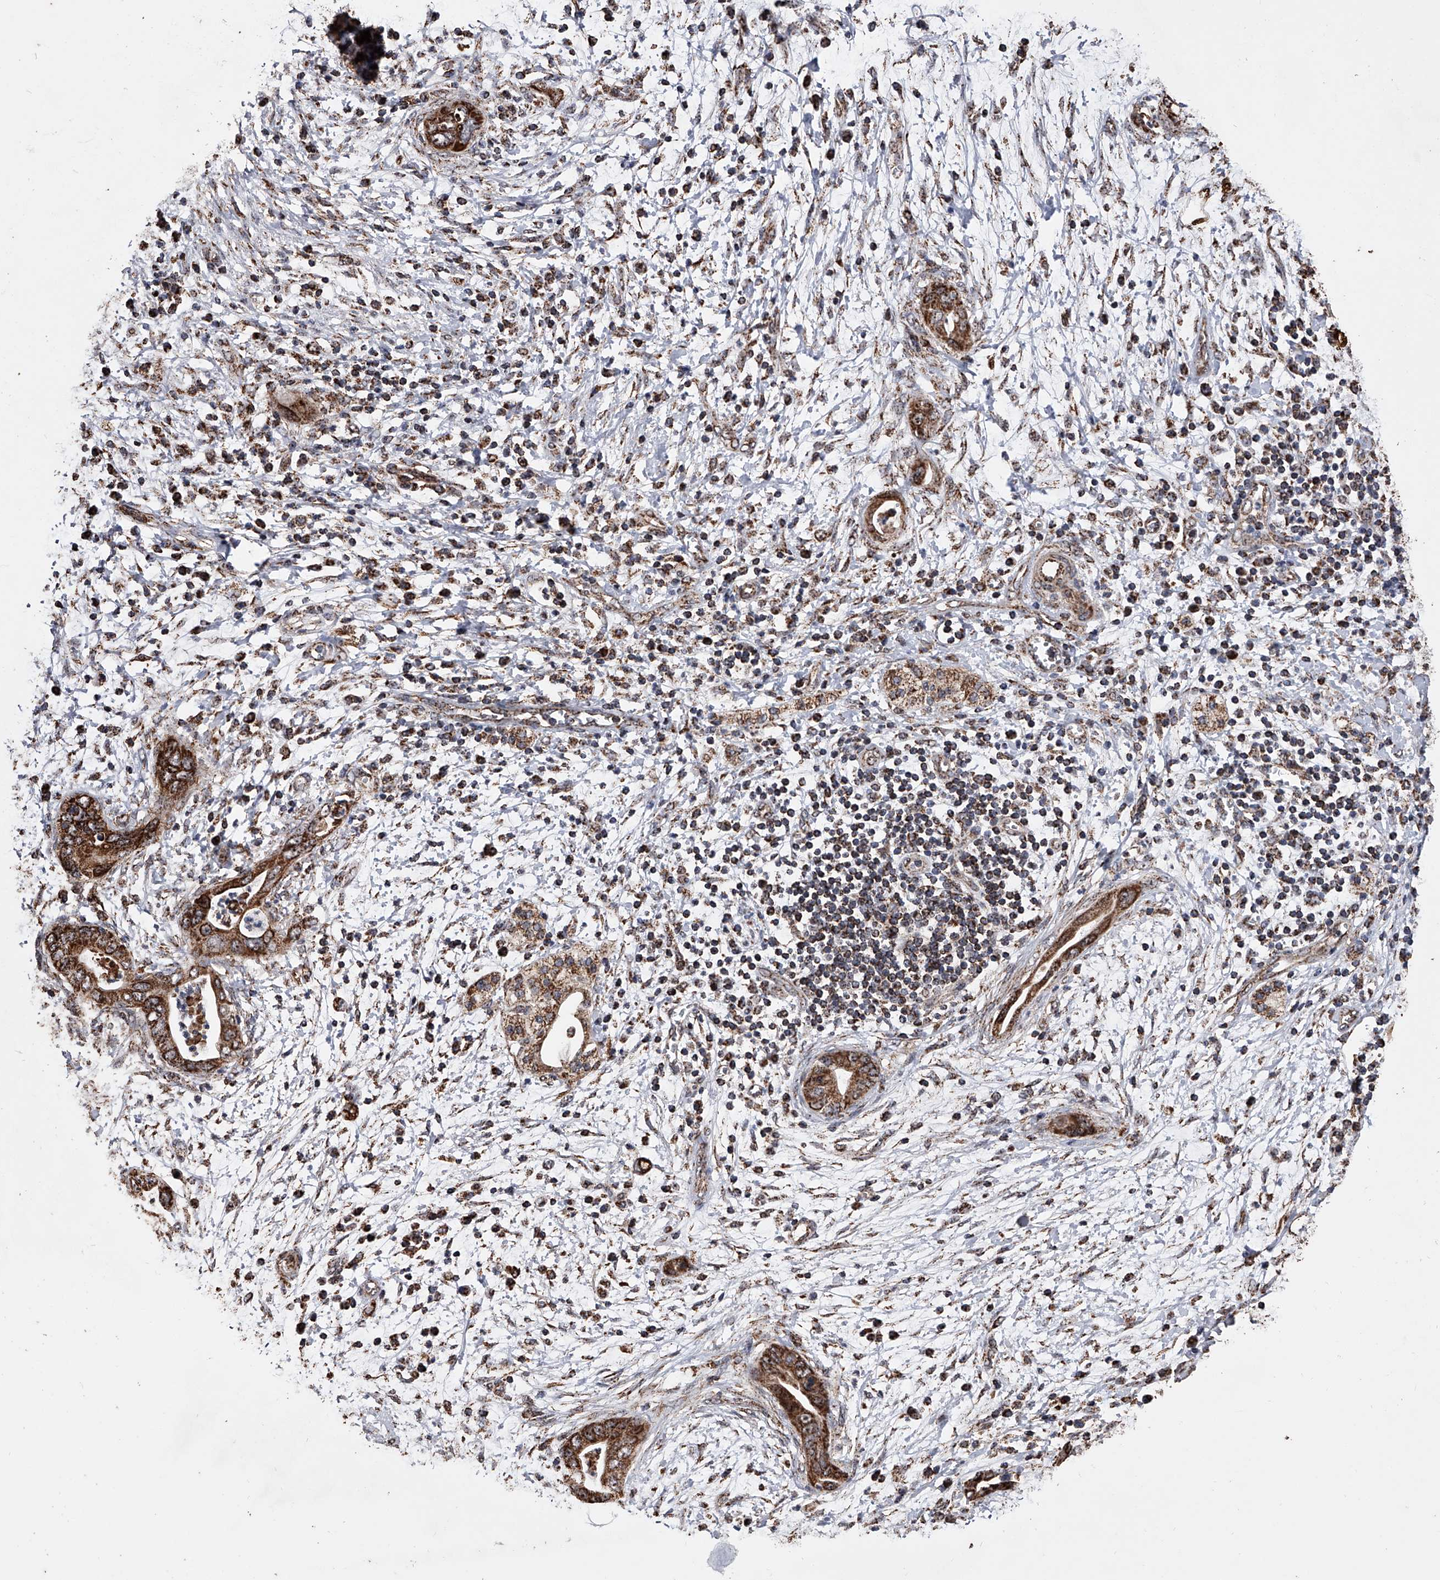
{"staining": {"intensity": "strong", "quantity": ">75%", "location": "cytoplasmic/membranous"}, "tissue": "pancreatic cancer", "cell_type": "Tumor cells", "image_type": "cancer", "snomed": [{"axis": "morphology", "description": "Adenocarcinoma, NOS"}, {"axis": "topography", "description": "Pancreas"}], "caption": "This micrograph displays immunohistochemistry (IHC) staining of pancreatic cancer (adenocarcinoma), with high strong cytoplasmic/membranous expression in about >75% of tumor cells.", "gene": "SMPDL3A", "patient": {"sex": "male", "age": 75}}